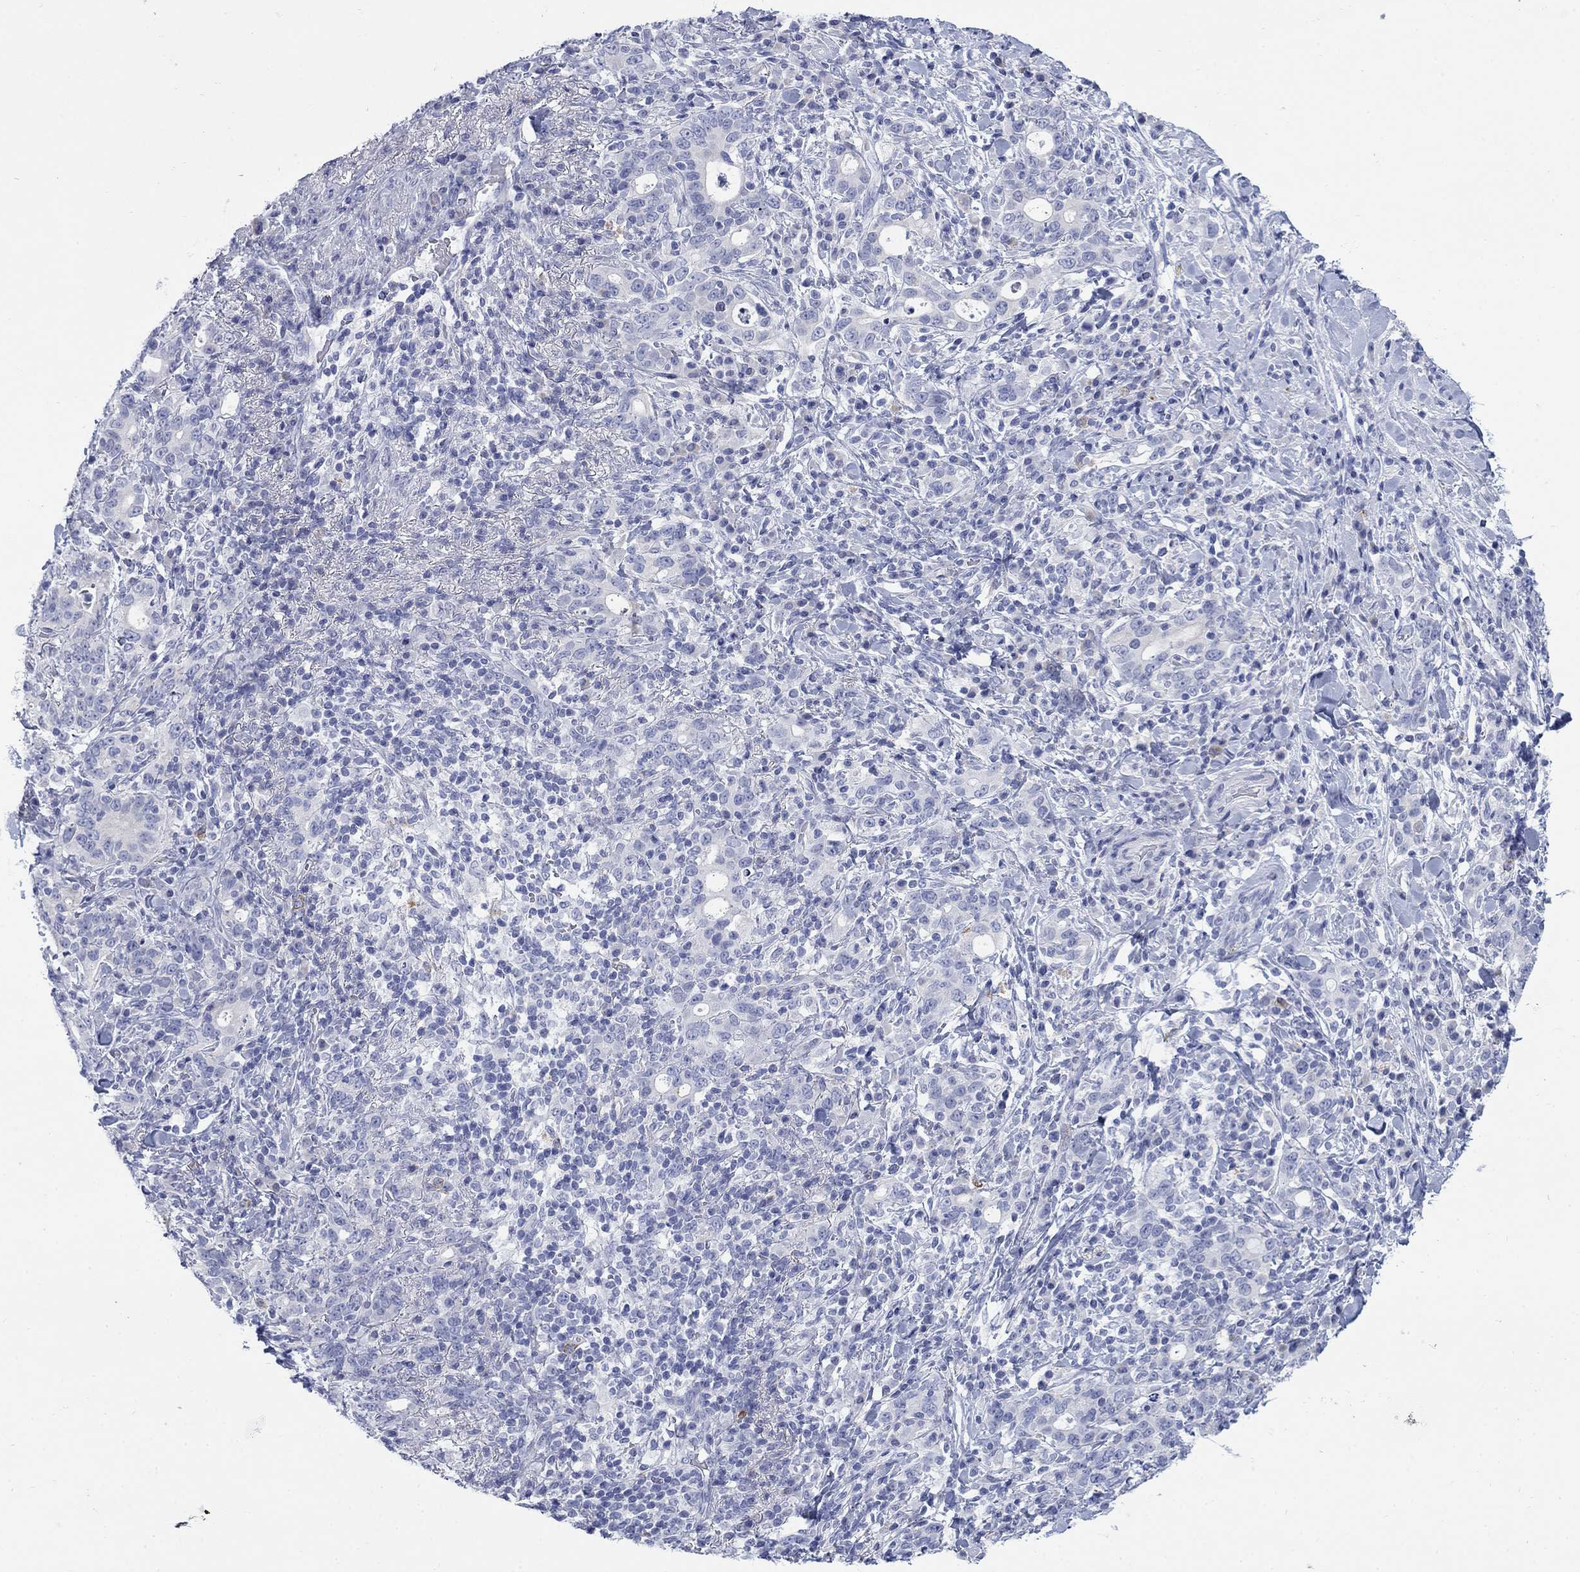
{"staining": {"intensity": "negative", "quantity": "none", "location": "none"}, "tissue": "stomach cancer", "cell_type": "Tumor cells", "image_type": "cancer", "snomed": [{"axis": "morphology", "description": "Adenocarcinoma, NOS"}, {"axis": "topography", "description": "Stomach"}], "caption": "This histopathology image is of stomach cancer stained with IHC to label a protein in brown with the nuclei are counter-stained blue. There is no staining in tumor cells.", "gene": "IGF2BP3", "patient": {"sex": "male", "age": 79}}